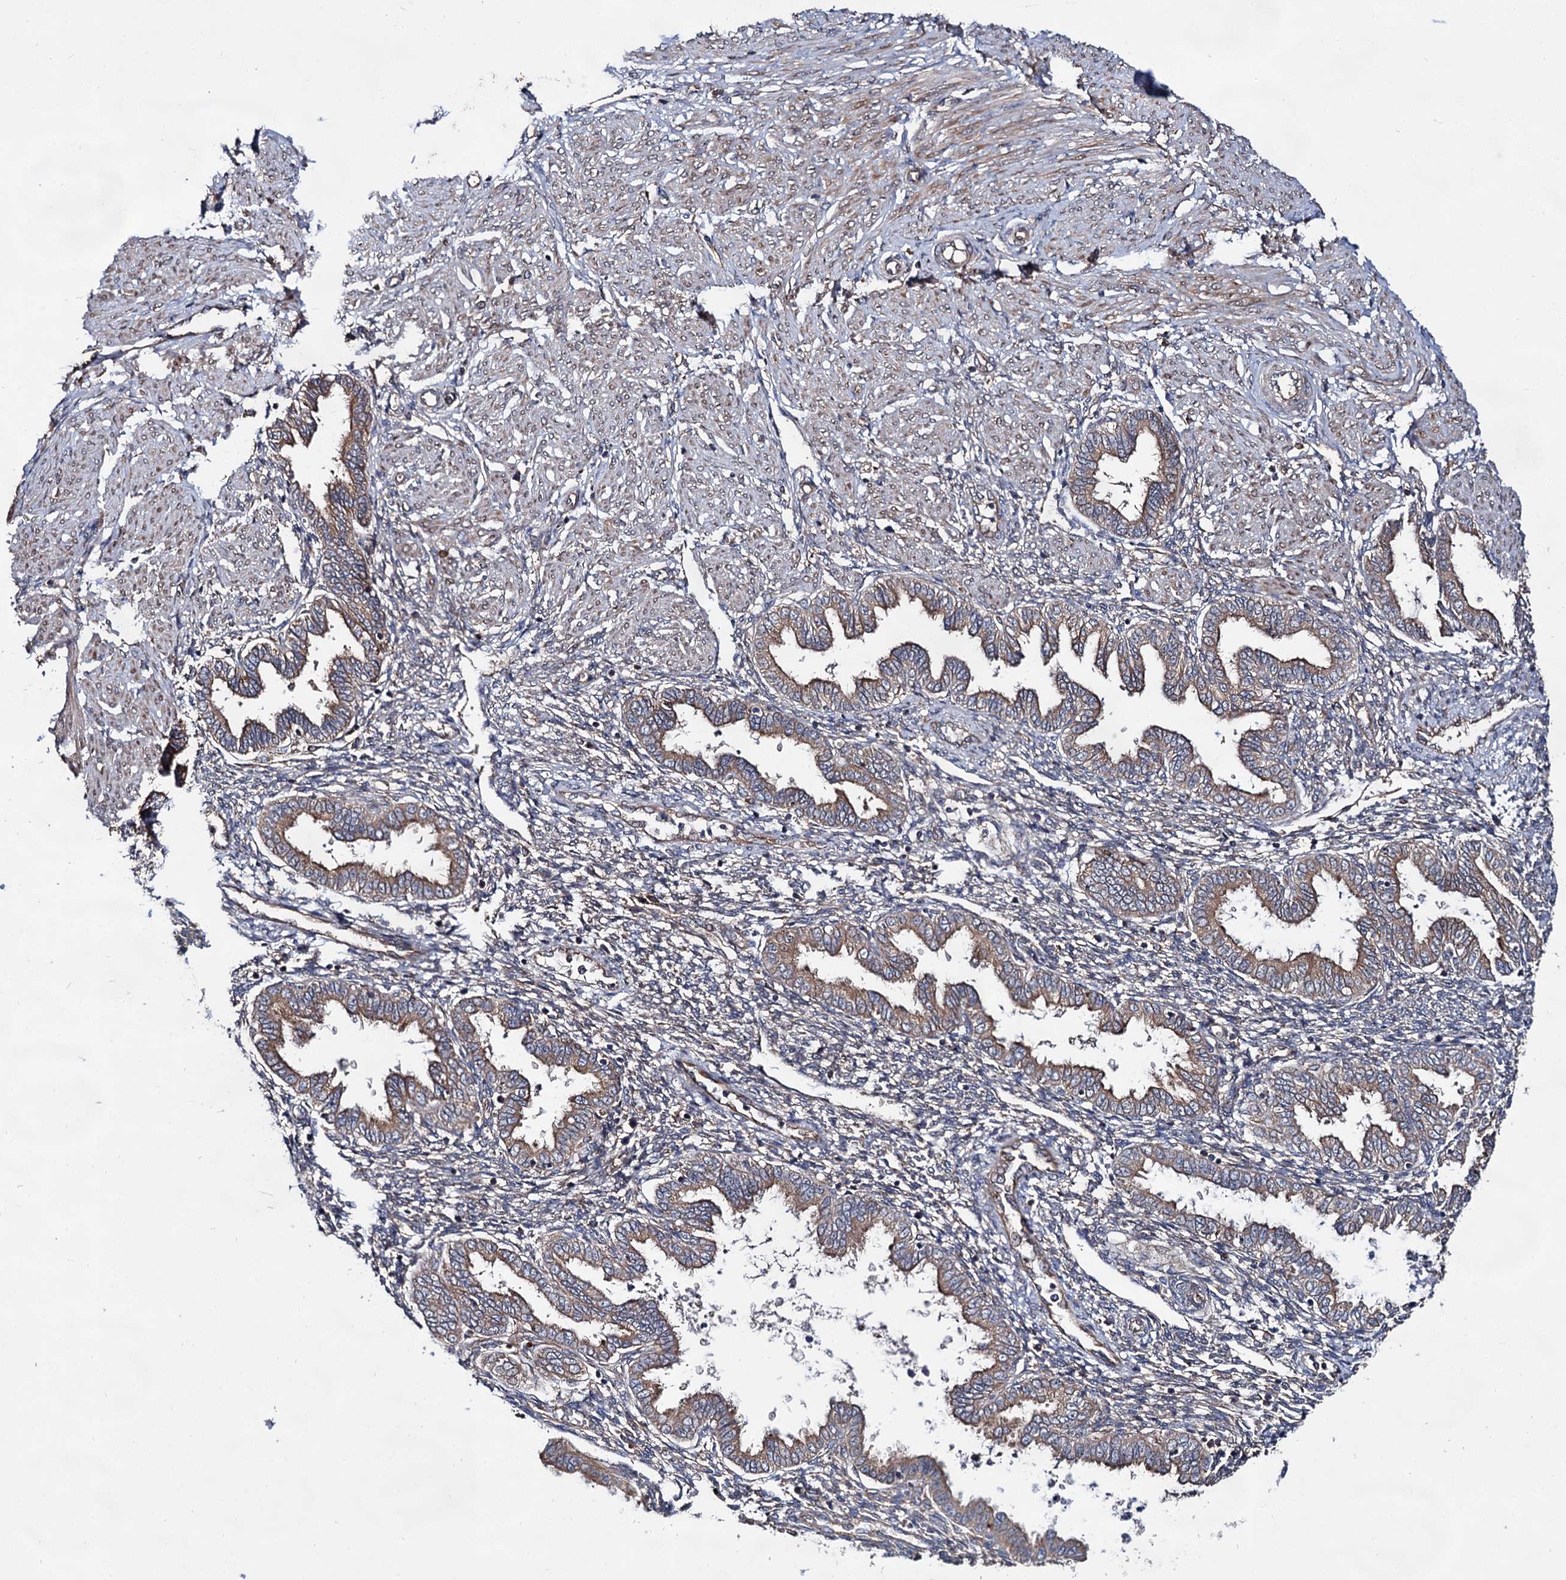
{"staining": {"intensity": "moderate", "quantity": "25%-75%", "location": "cytoplasmic/membranous"}, "tissue": "endometrium", "cell_type": "Cells in endometrial stroma", "image_type": "normal", "snomed": [{"axis": "morphology", "description": "Normal tissue, NOS"}, {"axis": "topography", "description": "Endometrium"}], "caption": "About 25%-75% of cells in endometrial stroma in benign endometrium exhibit moderate cytoplasmic/membranous protein positivity as visualized by brown immunohistochemical staining.", "gene": "NAA25", "patient": {"sex": "female", "age": 33}}